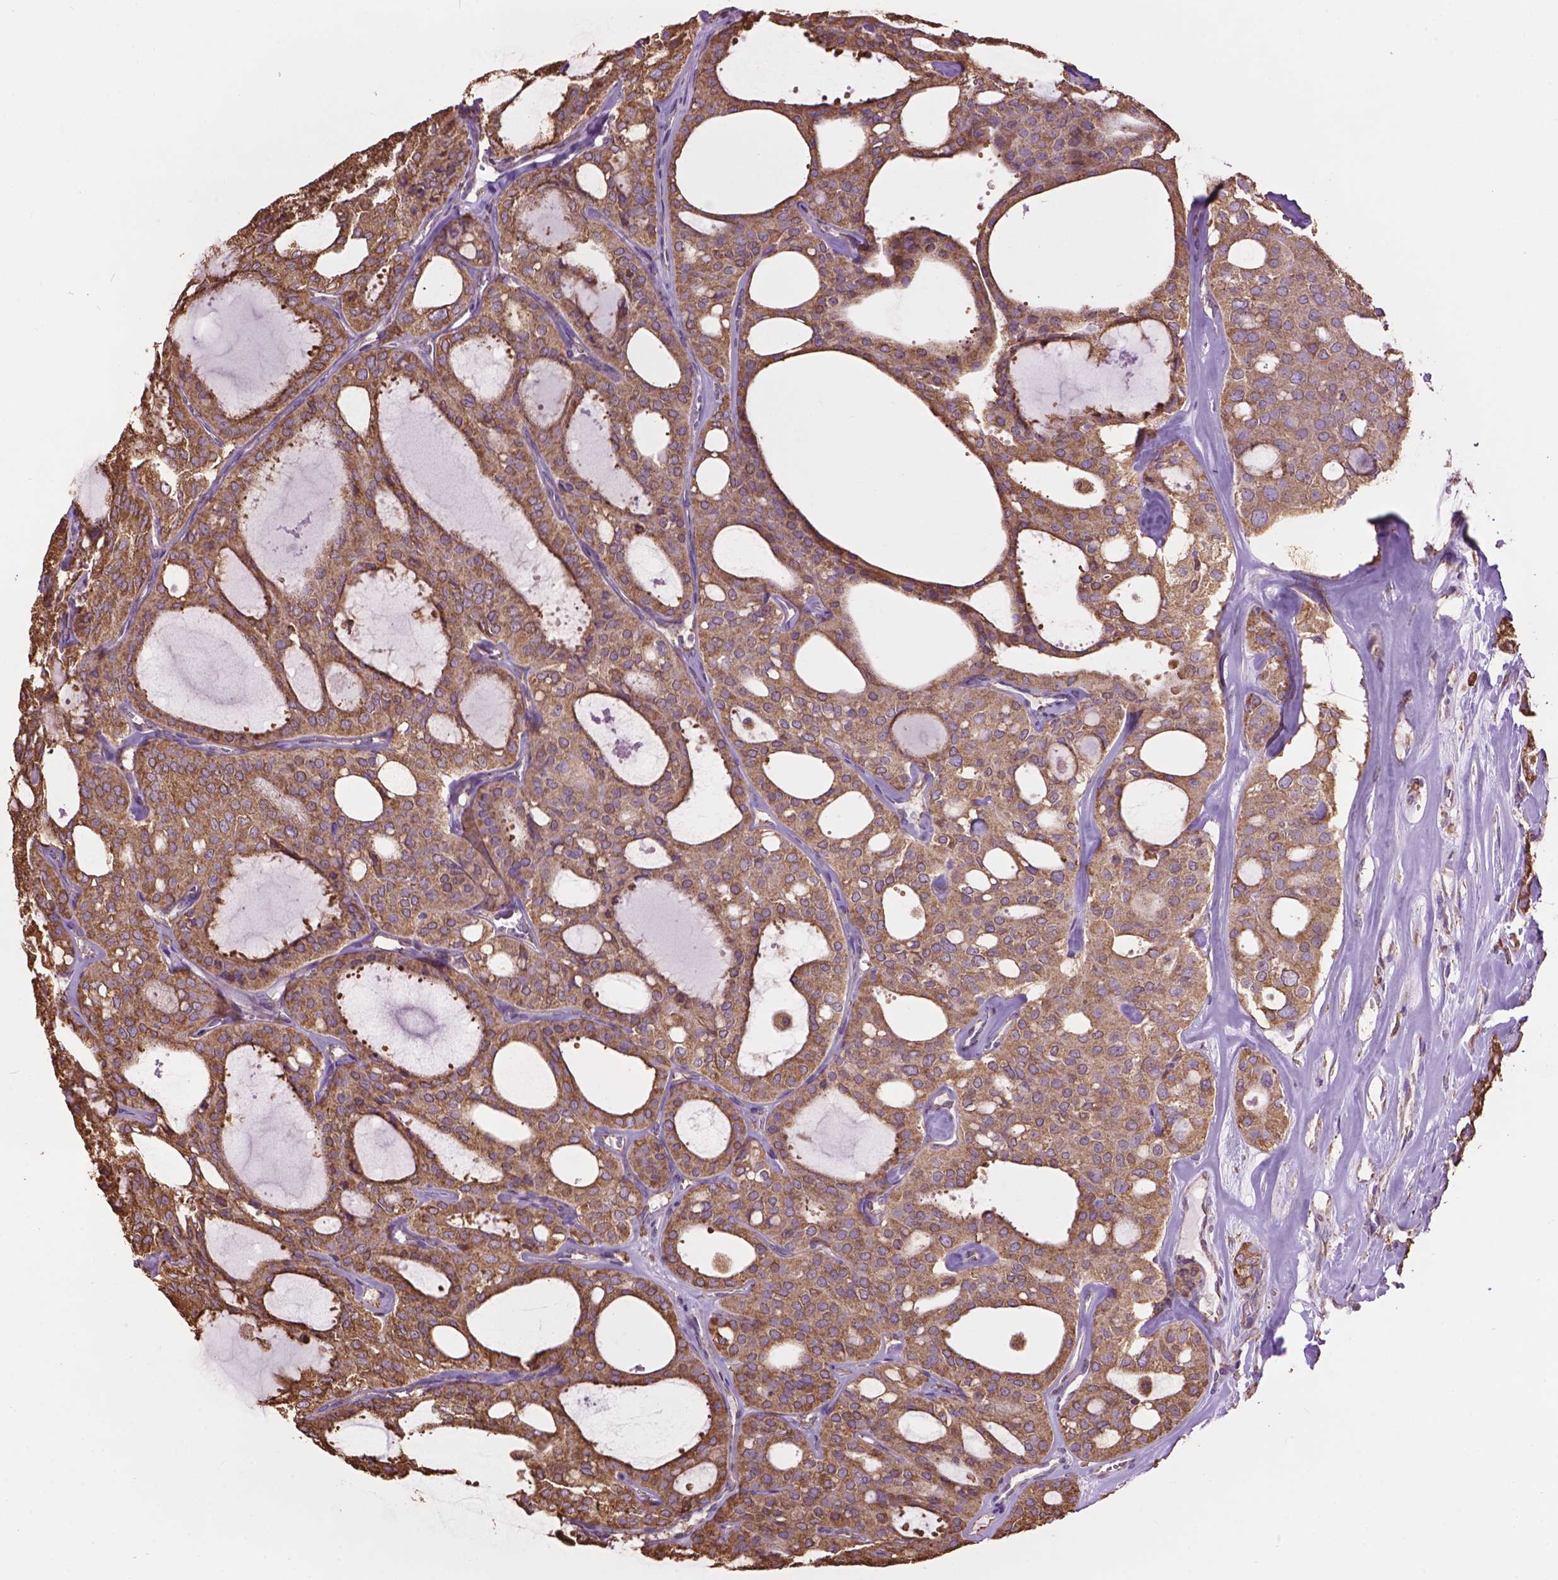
{"staining": {"intensity": "moderate", "quantity": ">75%", "location": "cytoplasmic/membranous"}, "tissue": "thyroid cancer", "cell_type": "Tumor cells", "image_type": "cancer", "snomed": [{"axis": "morphology", "description": "Follicular adenoma carcinoma, NOS"}, {"axis": "topography", "description": "Thyroid gland"}], "caption": "An immunohistochemistry (IHC) photomicrograph of tumor tissue is shown. Protein staining in brown labels moderate cytoplasmic/membranous positivity in thyroid cancer within tumor cells. (DAB IHC, brown staining for protein, blue staining for nuclei).", "gene": "PPP2R5E", "patient": {"sex": "male", "age": 75}}